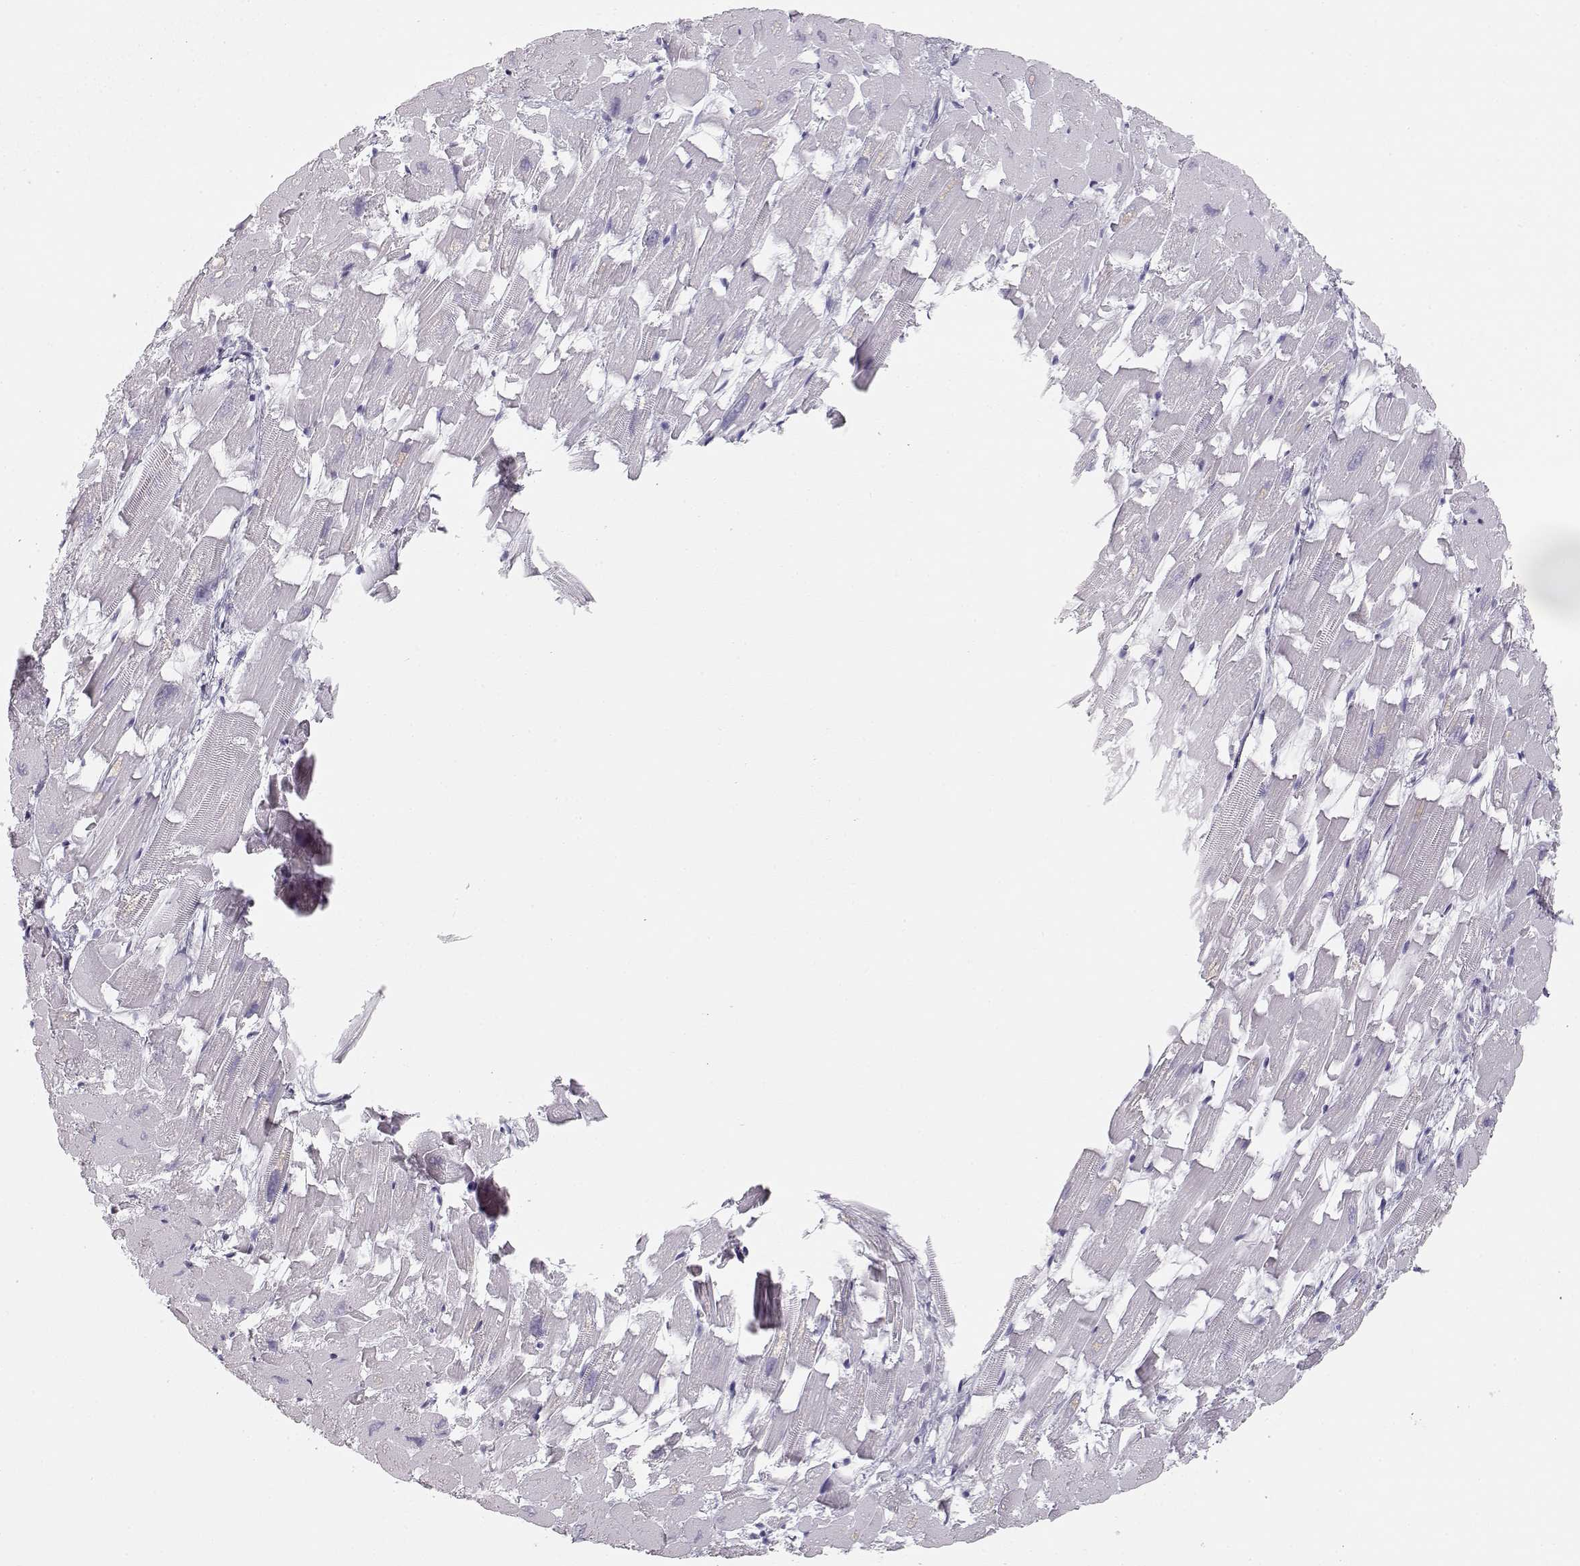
{"staining": {"intensity": "negative", "quantity": "none", "location": "none"}, "tissue": "heart muscle", "cell_type": "Cardiomyocytes", "image_type": "normal", "snomed": [{"axis": "morphology", "description": "Normal tissue, NOS"}, {"axis": "topography", "description": "Heart"}], "caption": "This is a photomicrograph of immunohistochemistry staining of normal heart muscle, which shows no staining in cardiomyocytes. (DAB (3,3'-diaminobenzidine) immunohistochemistry visualized using brightfield microscopy, high magnification).", "gene": "TKTL1", "patient": {"sex": "female", "age": 64}}